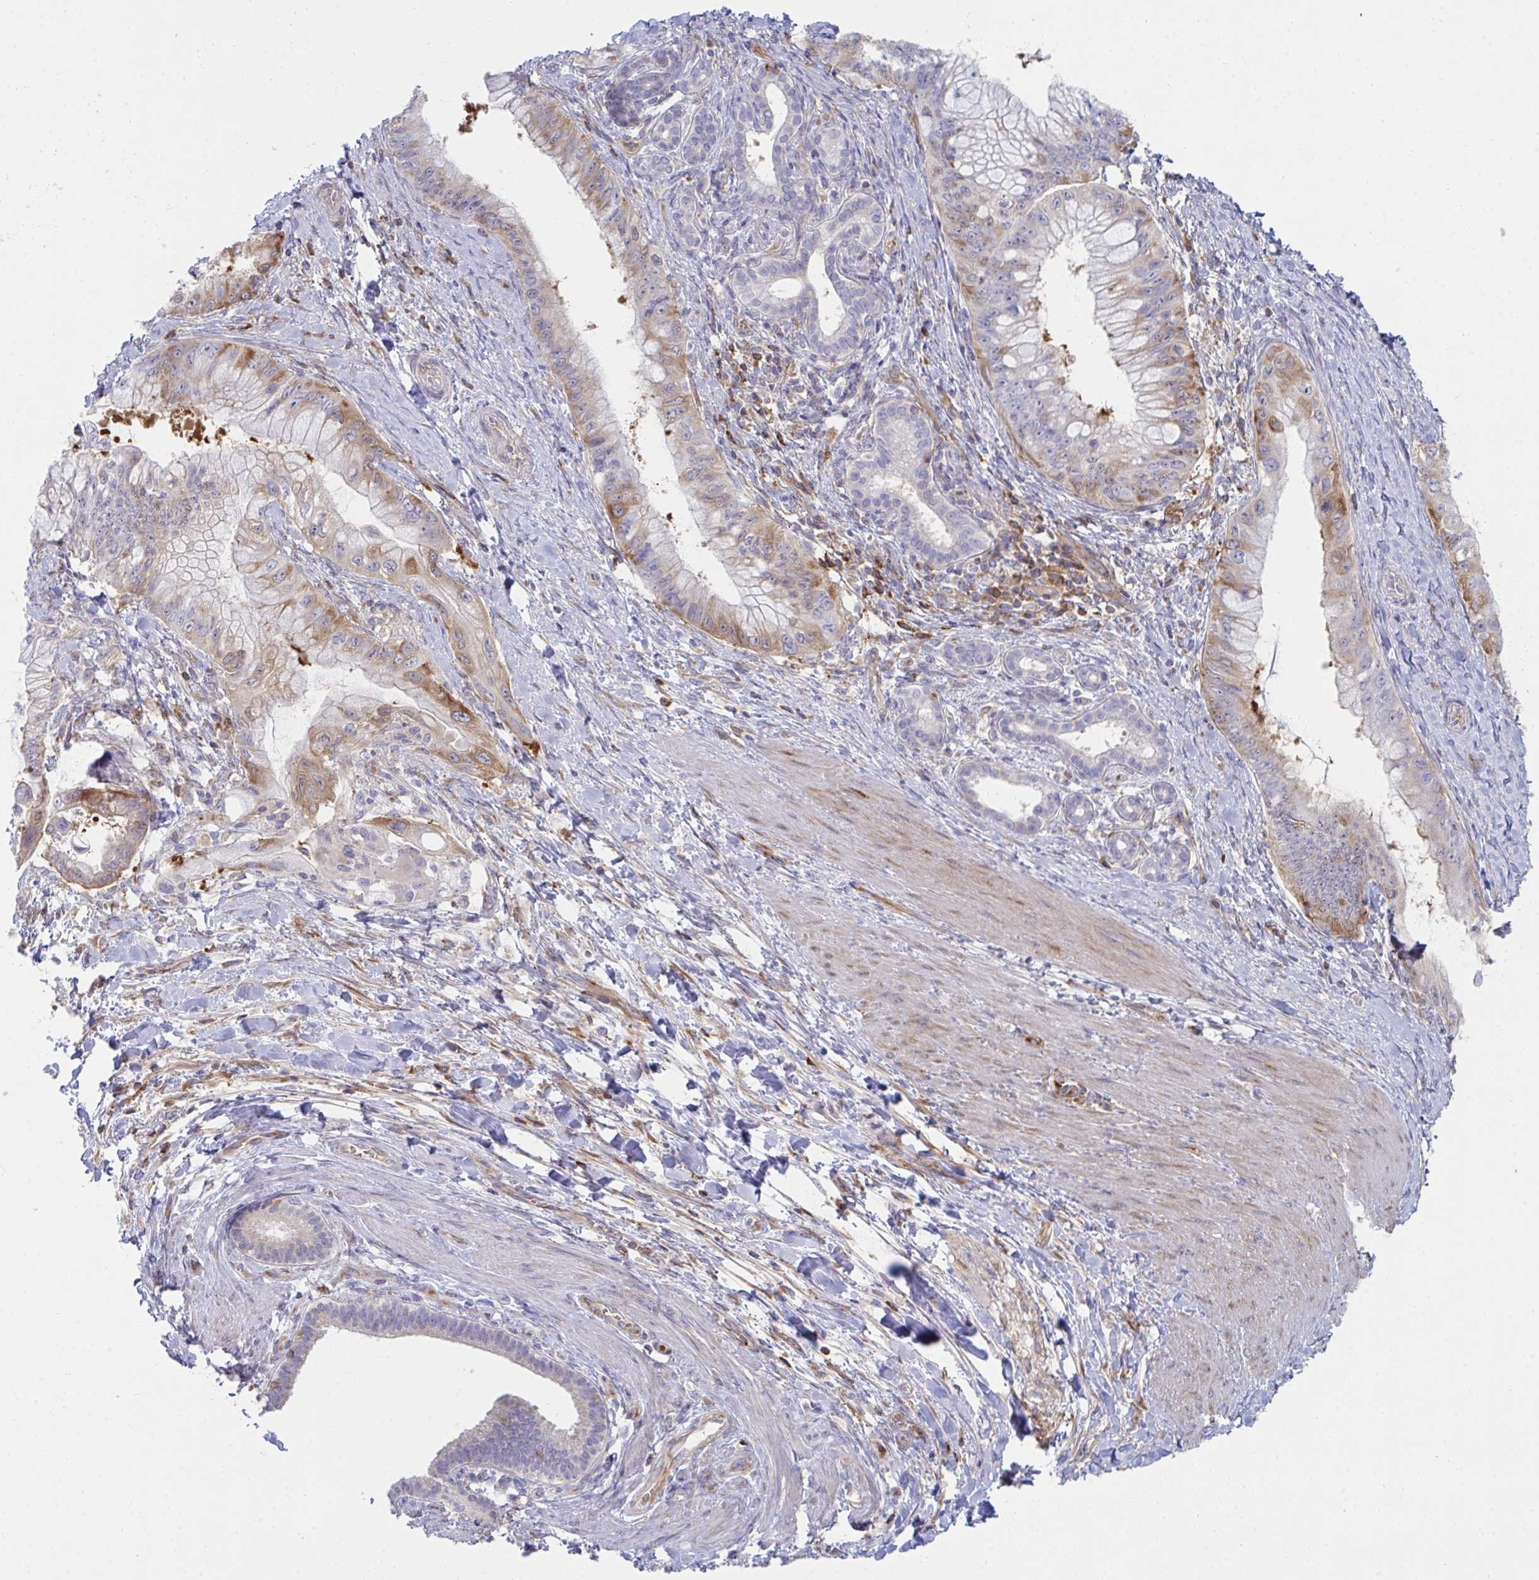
{"staining": {"intensity": "moderate", "quantity": "<25%", "location": "cytoplasmic/membranous"}, "tissue": "pancreatic cancer", "cell_type": "Tumor cells", "image_type": "cancer", "snomed": [{"axis": "morphology", "description": "Adenocarcinoma, NOS"}, {"axis": "topography", "description": "Pancreas"}], "caption": "Adenocarcinoma (pancreatic) stained with DAB (3,3'-diaminobenzidine) immunohistochemistry demonstrates low levels of moderate cytoplasmic/membranous expression in about <25% of tumor cells.", "gene": "WNK1", "patient": {"sex": "male", "age": 48}}